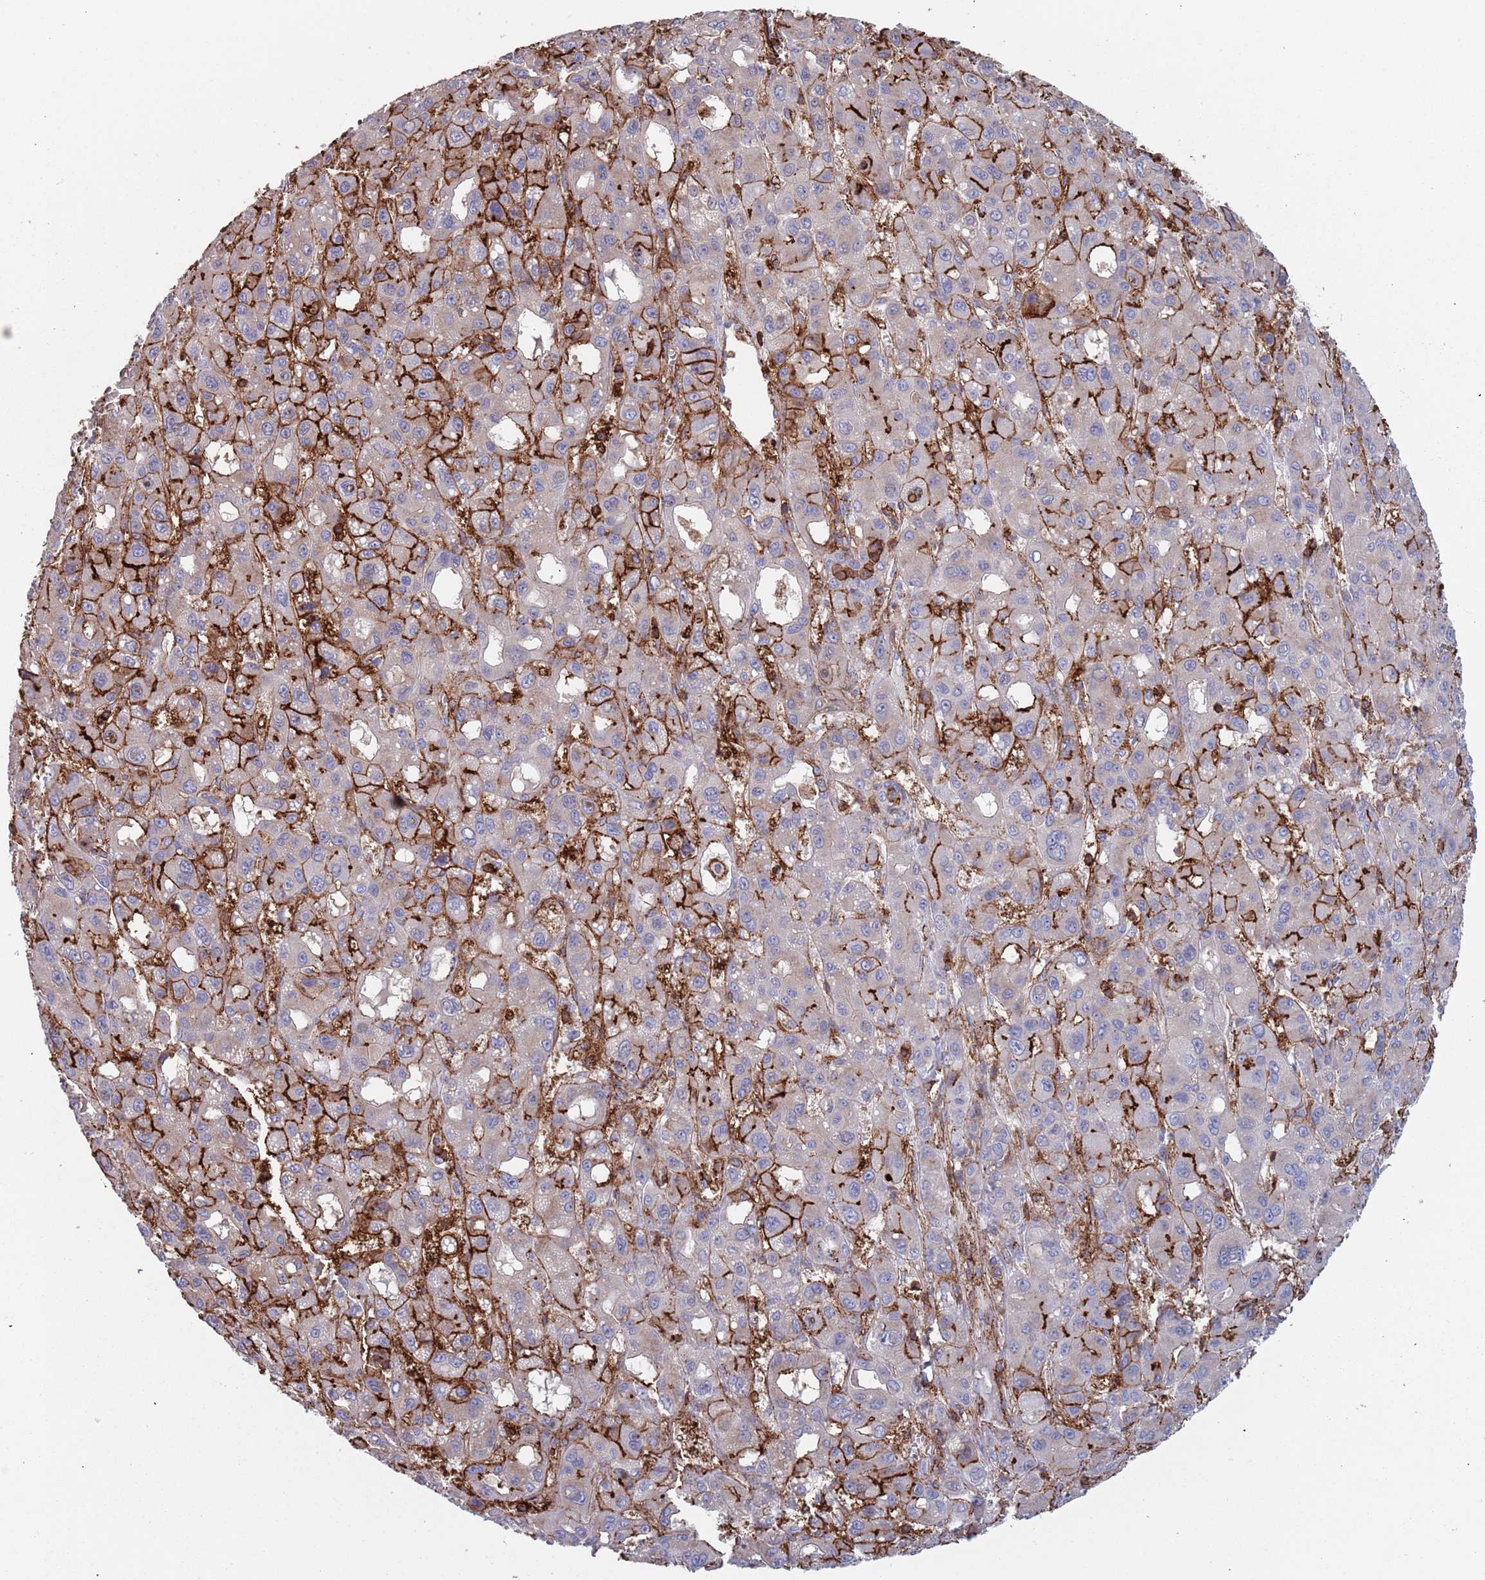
{"staining": {"intensity": "strong", "quantity": "<25%", "location": "cytoplasmic/membranous"}, "tissue": "liver cancer", "cell_type": "Tumor cells", "image_type": "cancer", "snomed": [{"axis": "morphology", "description": "Carcinoma, Hepatocellular, NOS"}, {"axis": "topography", "description": "Liver"}], "caption": "Immunohistochemical staining of liver hepatocellular carcinoma exhibits strong cytoplasmic/membranous protein staining in about <25% of tumor cells. Immunohistochemistry (ihc) stains the protein in brown and the nuclei are stained blue.", "gene": "RNF144A", "patient": {"sex": "male", "age": 55}}